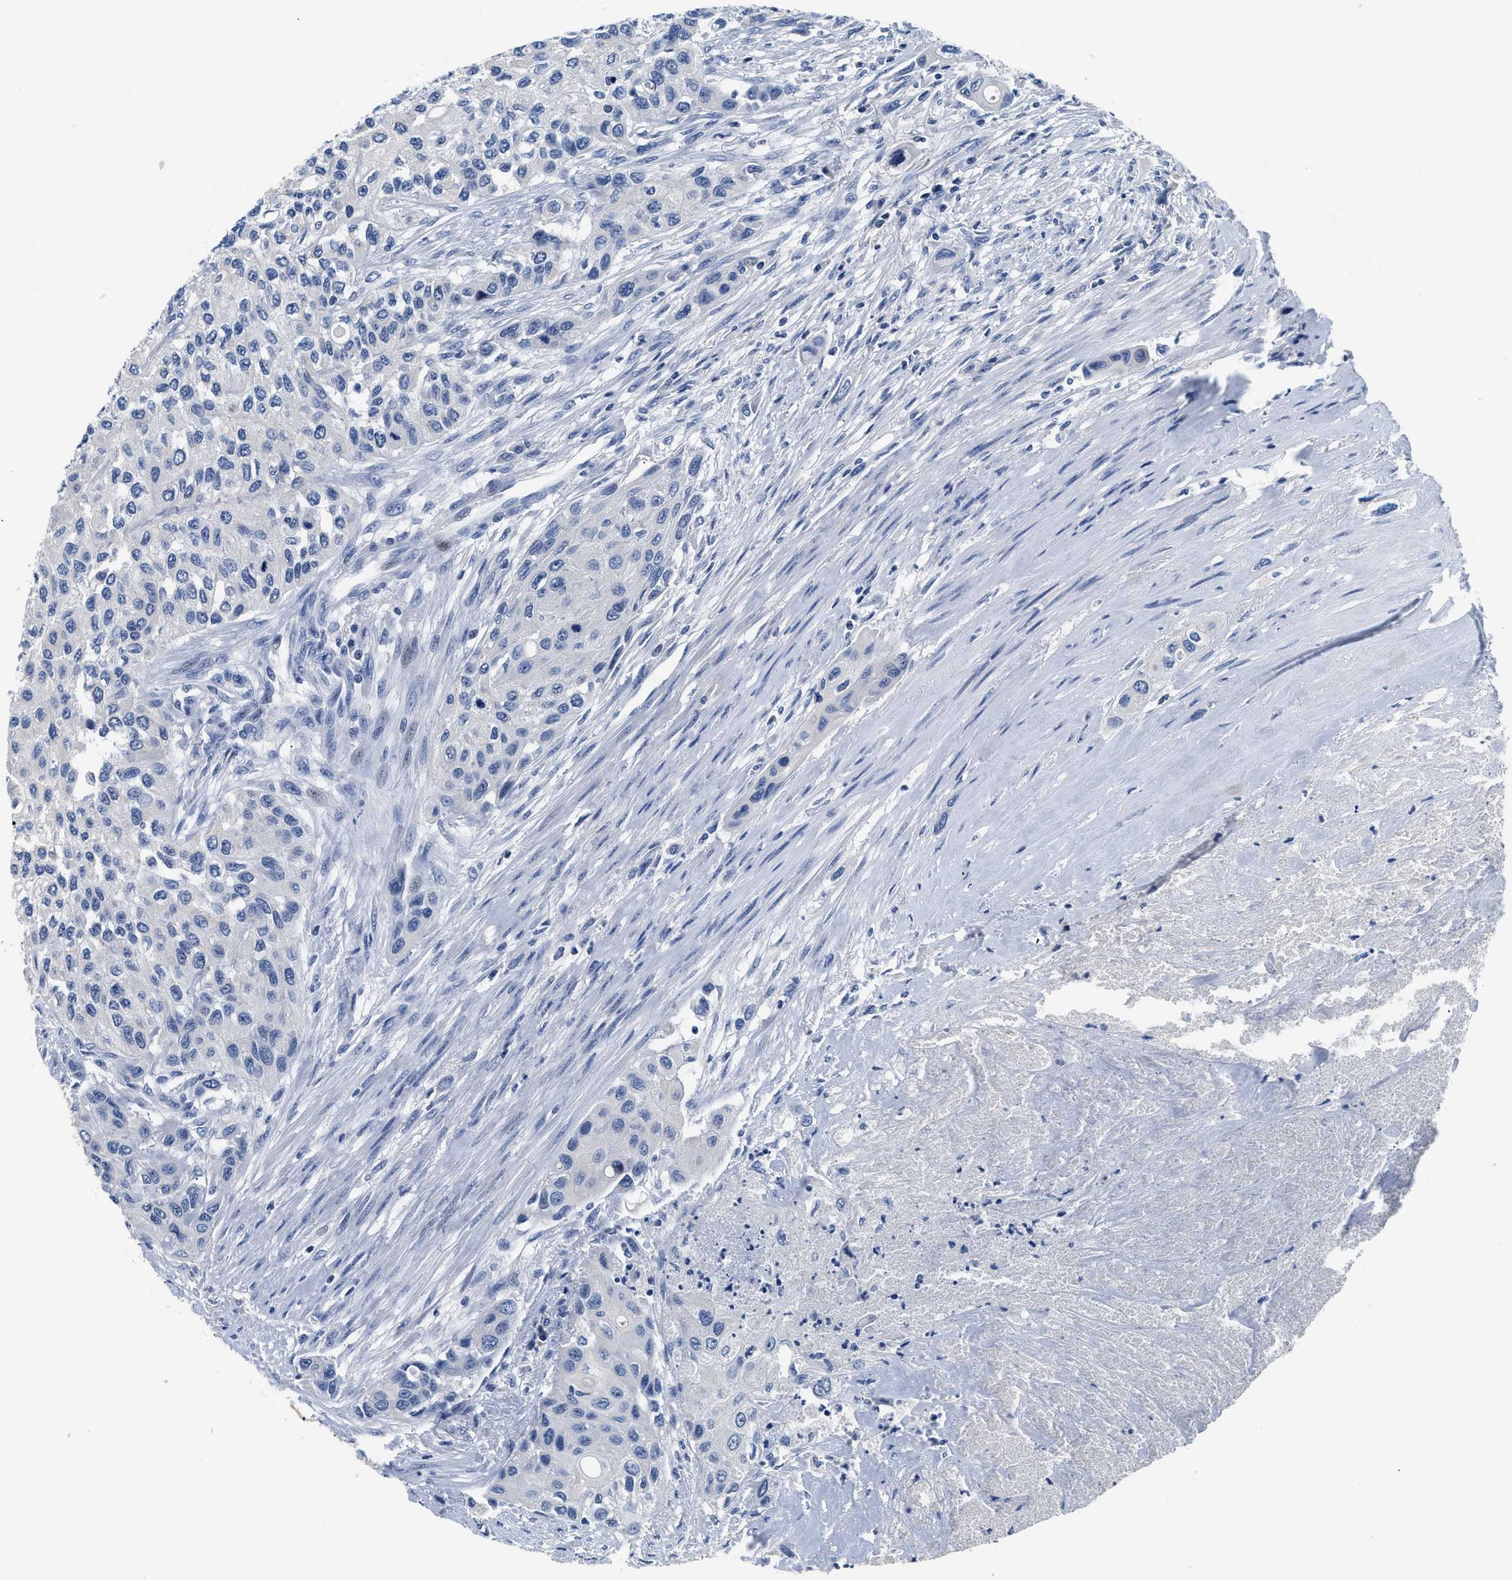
{"staining": {"intensity": "negative", "quantity": "none", "location": "none"}, "tissue": "urothelial cancer", "cell_type": "Tumor cells", "image_type": "cancer", "snomed": [{"axis": "morphology", "description": "Urothelial carcinoma, High grade"}, {"axis": "topography", "description": "Urinary bladder"}], "caption": "High-grade urothelial carcinoma stained for a protein using immunohistochemistry (IHC) exhibits no expression tumor cells.", "gene": "PCK2", "patient": {"sex": "female", "age": 56}}